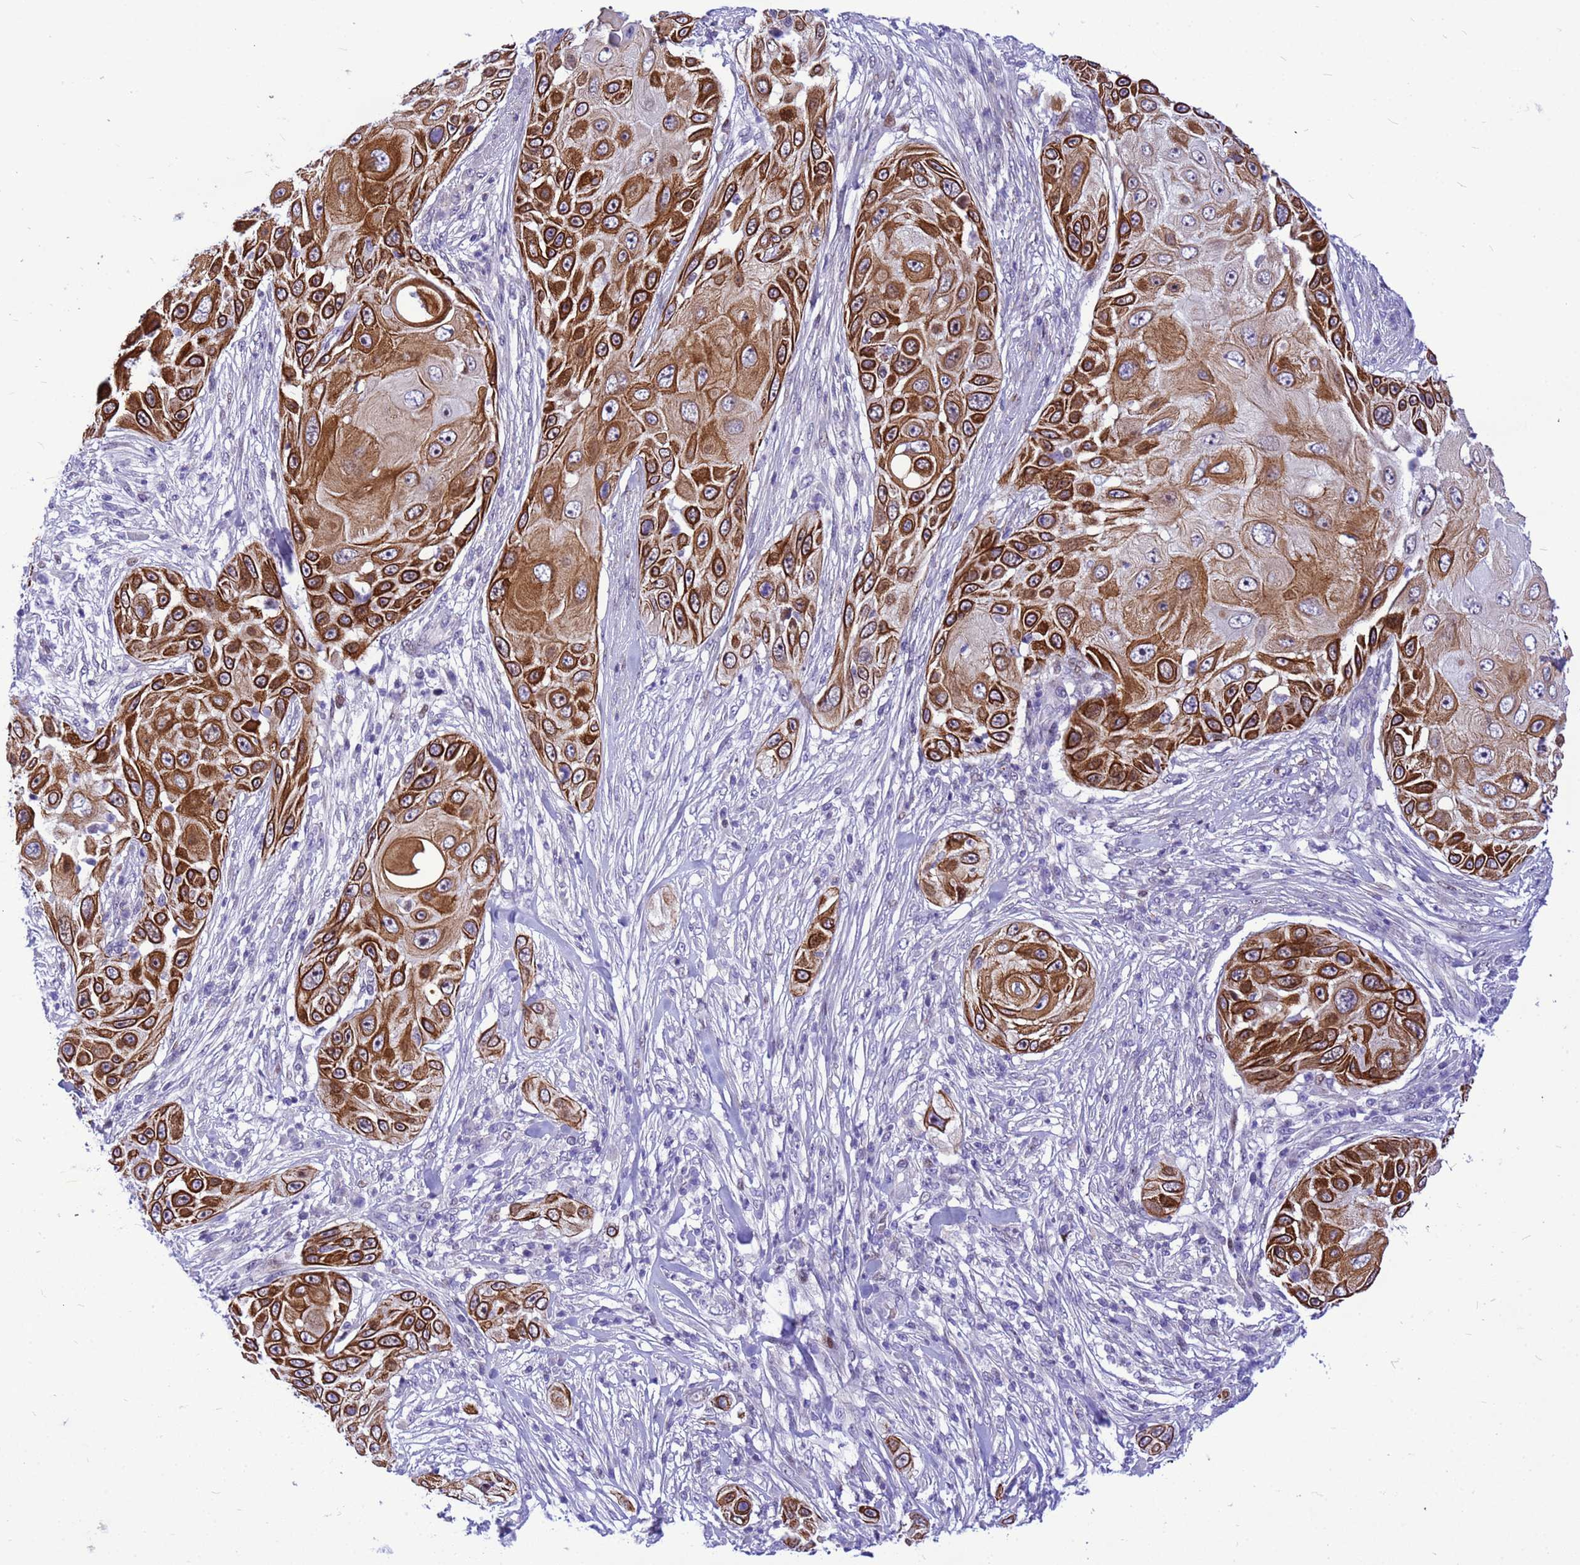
{"staining": {"intensity": "strong", "quantity": ">75%", "location": "cytoplasmic/membranous"}, "tissue": "skin cancer", "cell_type": "Tumor cells", "image_type": "cancer", "snomed": [{"axis": "morphology", "description": "Squamous cell carcinoma, NOS"}, {"axis": "topography", "description": "Skin"}], "caption": "A photomicrograph showing strong cytoplasmic/membranous expression in approximately >75% of tumor cells in skin cancer, as visualized by brown immunohistochemical staining.", "gene": "ADAMTS7", "patient": {"sex": "female", "age": 44}}